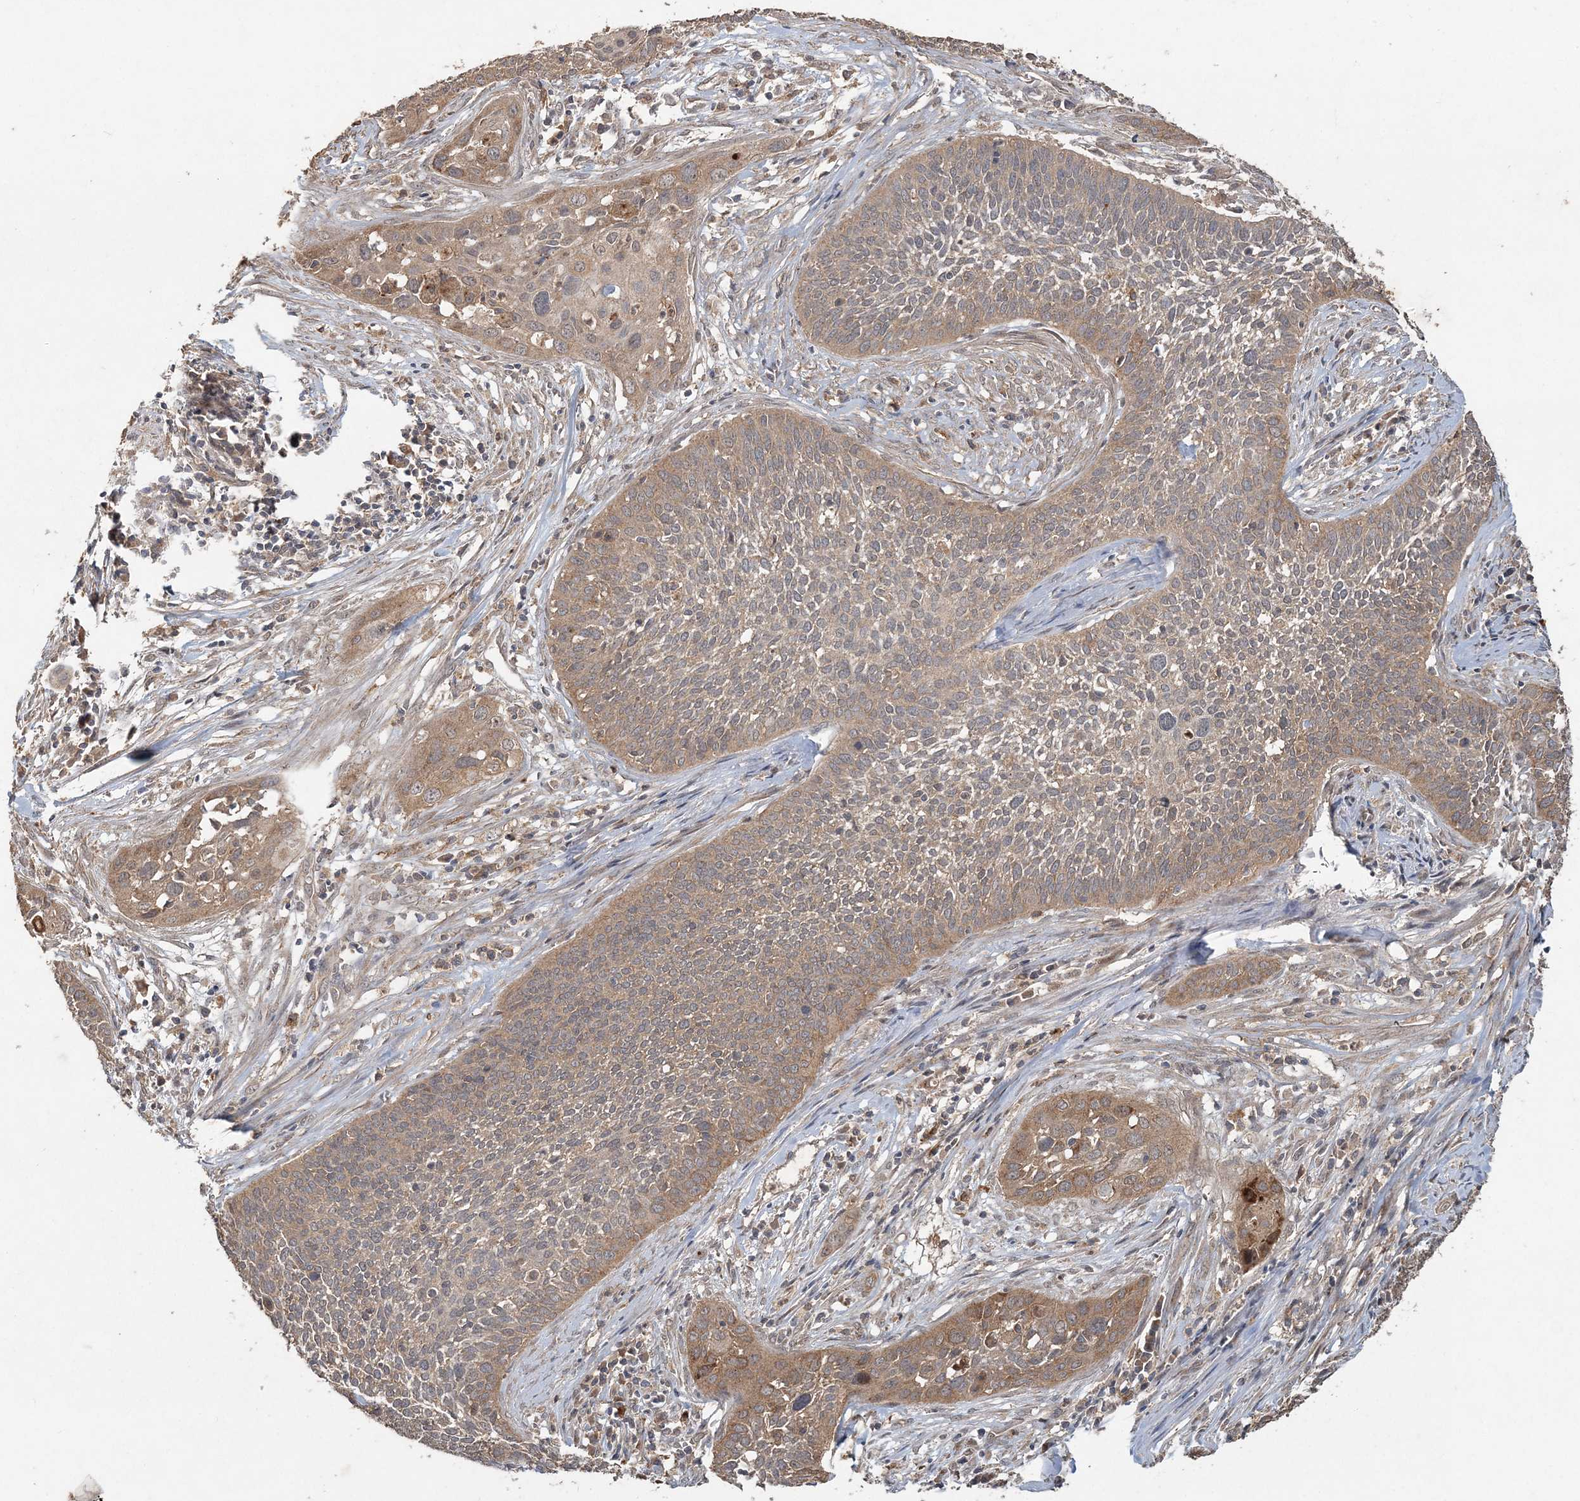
{"staining": {"intensity": "weak", "quantity": "25%-75%", "location": "cytoplasmic/membranous"}, "tissue": "cervical cancer", "cell_type": "Tumor cells", "image_type": "cancer", "snomed": [{"axis": "morphology", "description": "Squamous cell carcinoma, NOS"}, {"axis": "topography", "description": "Cervix"}], "caption": "The immunohistochemical stain shows weak cytoplasmic/membranous staining in tumor cells of cervical squamous cell carcinoma tissue.", "gene": "SPRY1", "patient": {"sex": "female", "age": 34}}